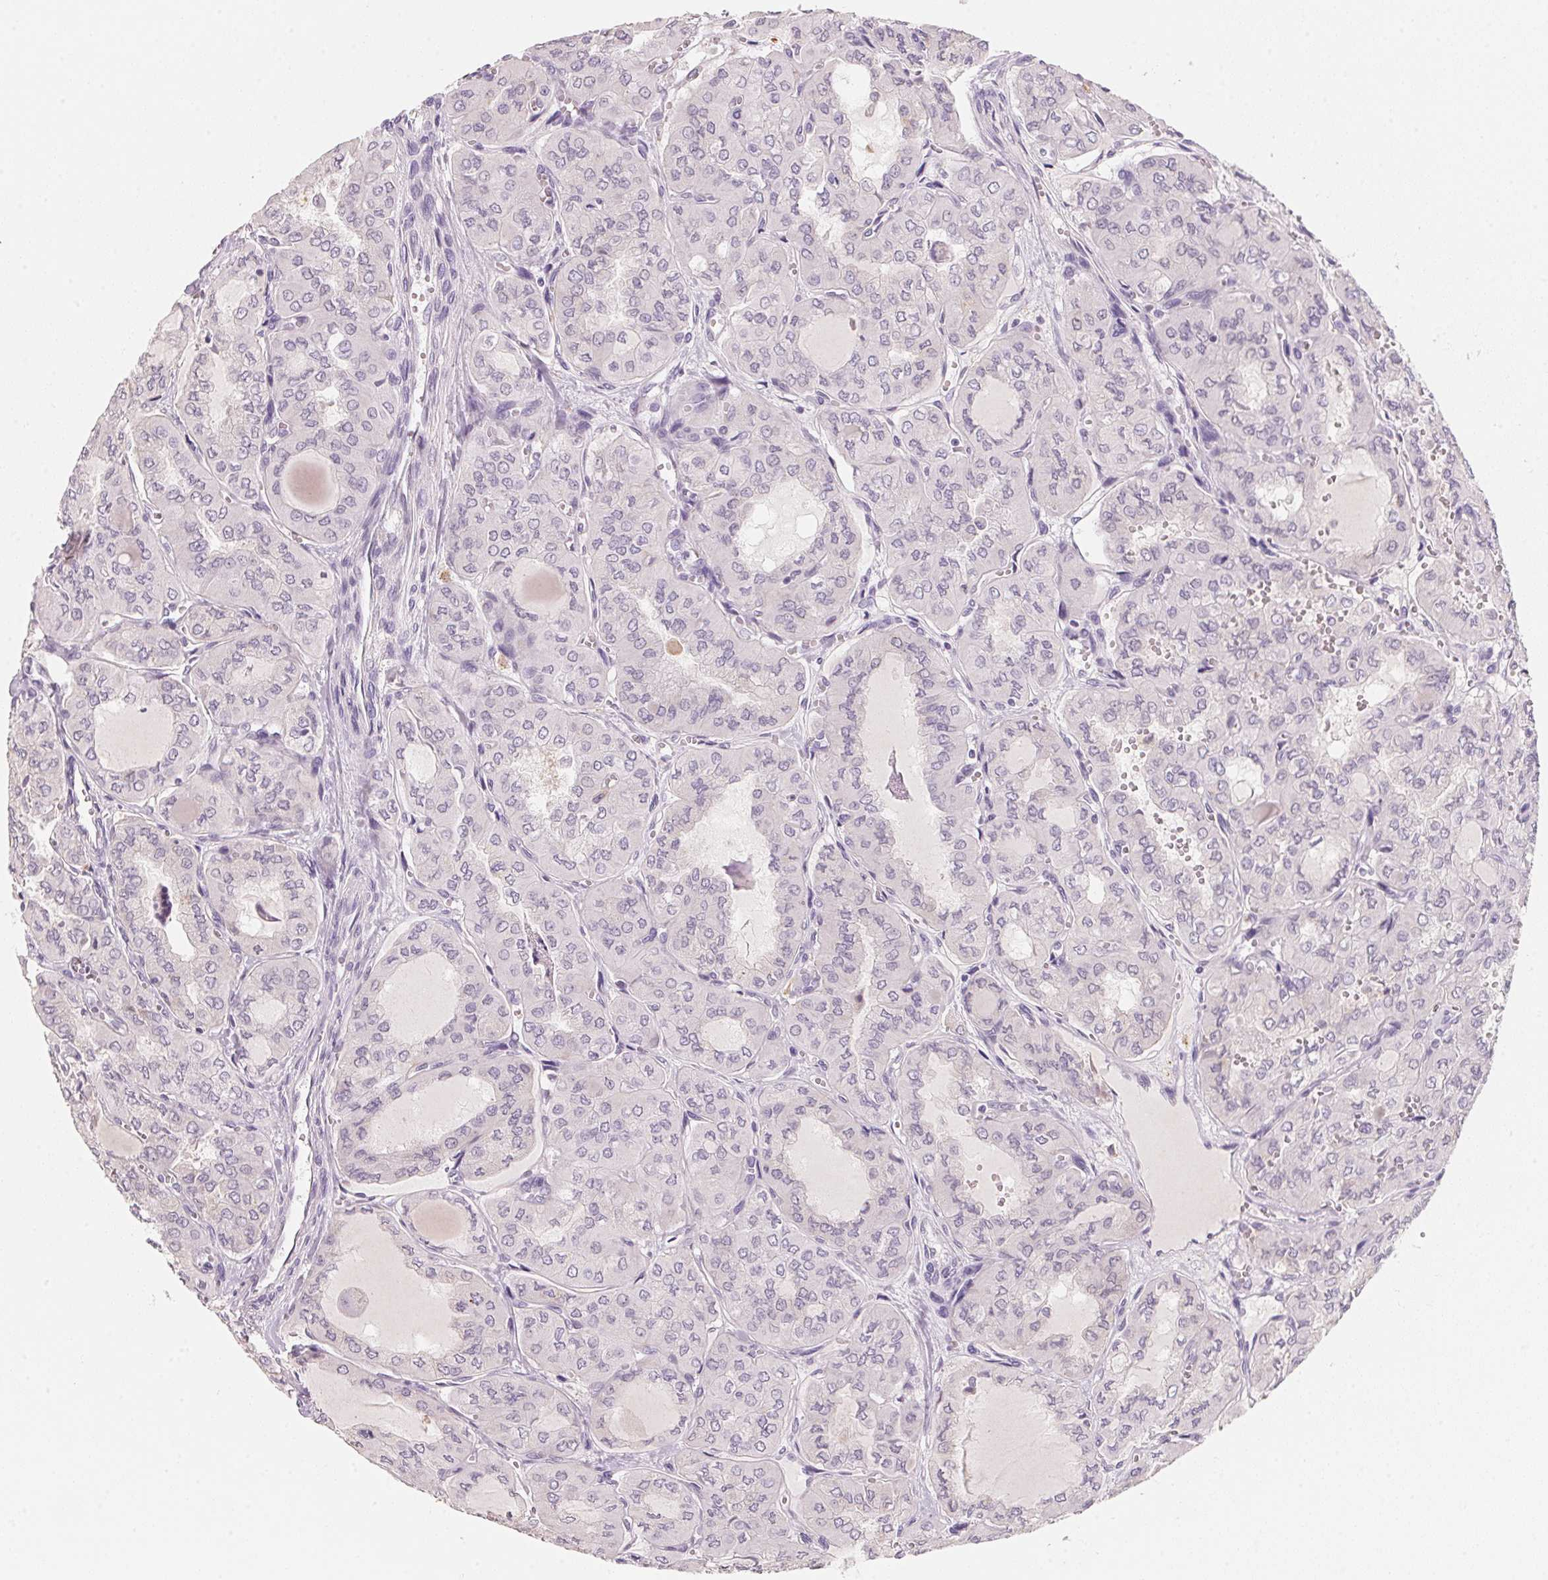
{"staining": {"intensity": "negative", "quantity": "none", "location": "none"}, "tissue": "thyroid cancer", "cell_type": "Tumor cells", "image_type": "cancer", "snomed": [{"axis": "morphology", "description": "Papillary adenocarcinoma, NOS"}, {"axis": "topography", "description": "Thyroid gland"}], "caption": "Tumor cells are negative for brown protein staining in thyroid papillary adenocarcinoma.", "gene": "TREH", "patient": {"sex": "male", "age": 20}}